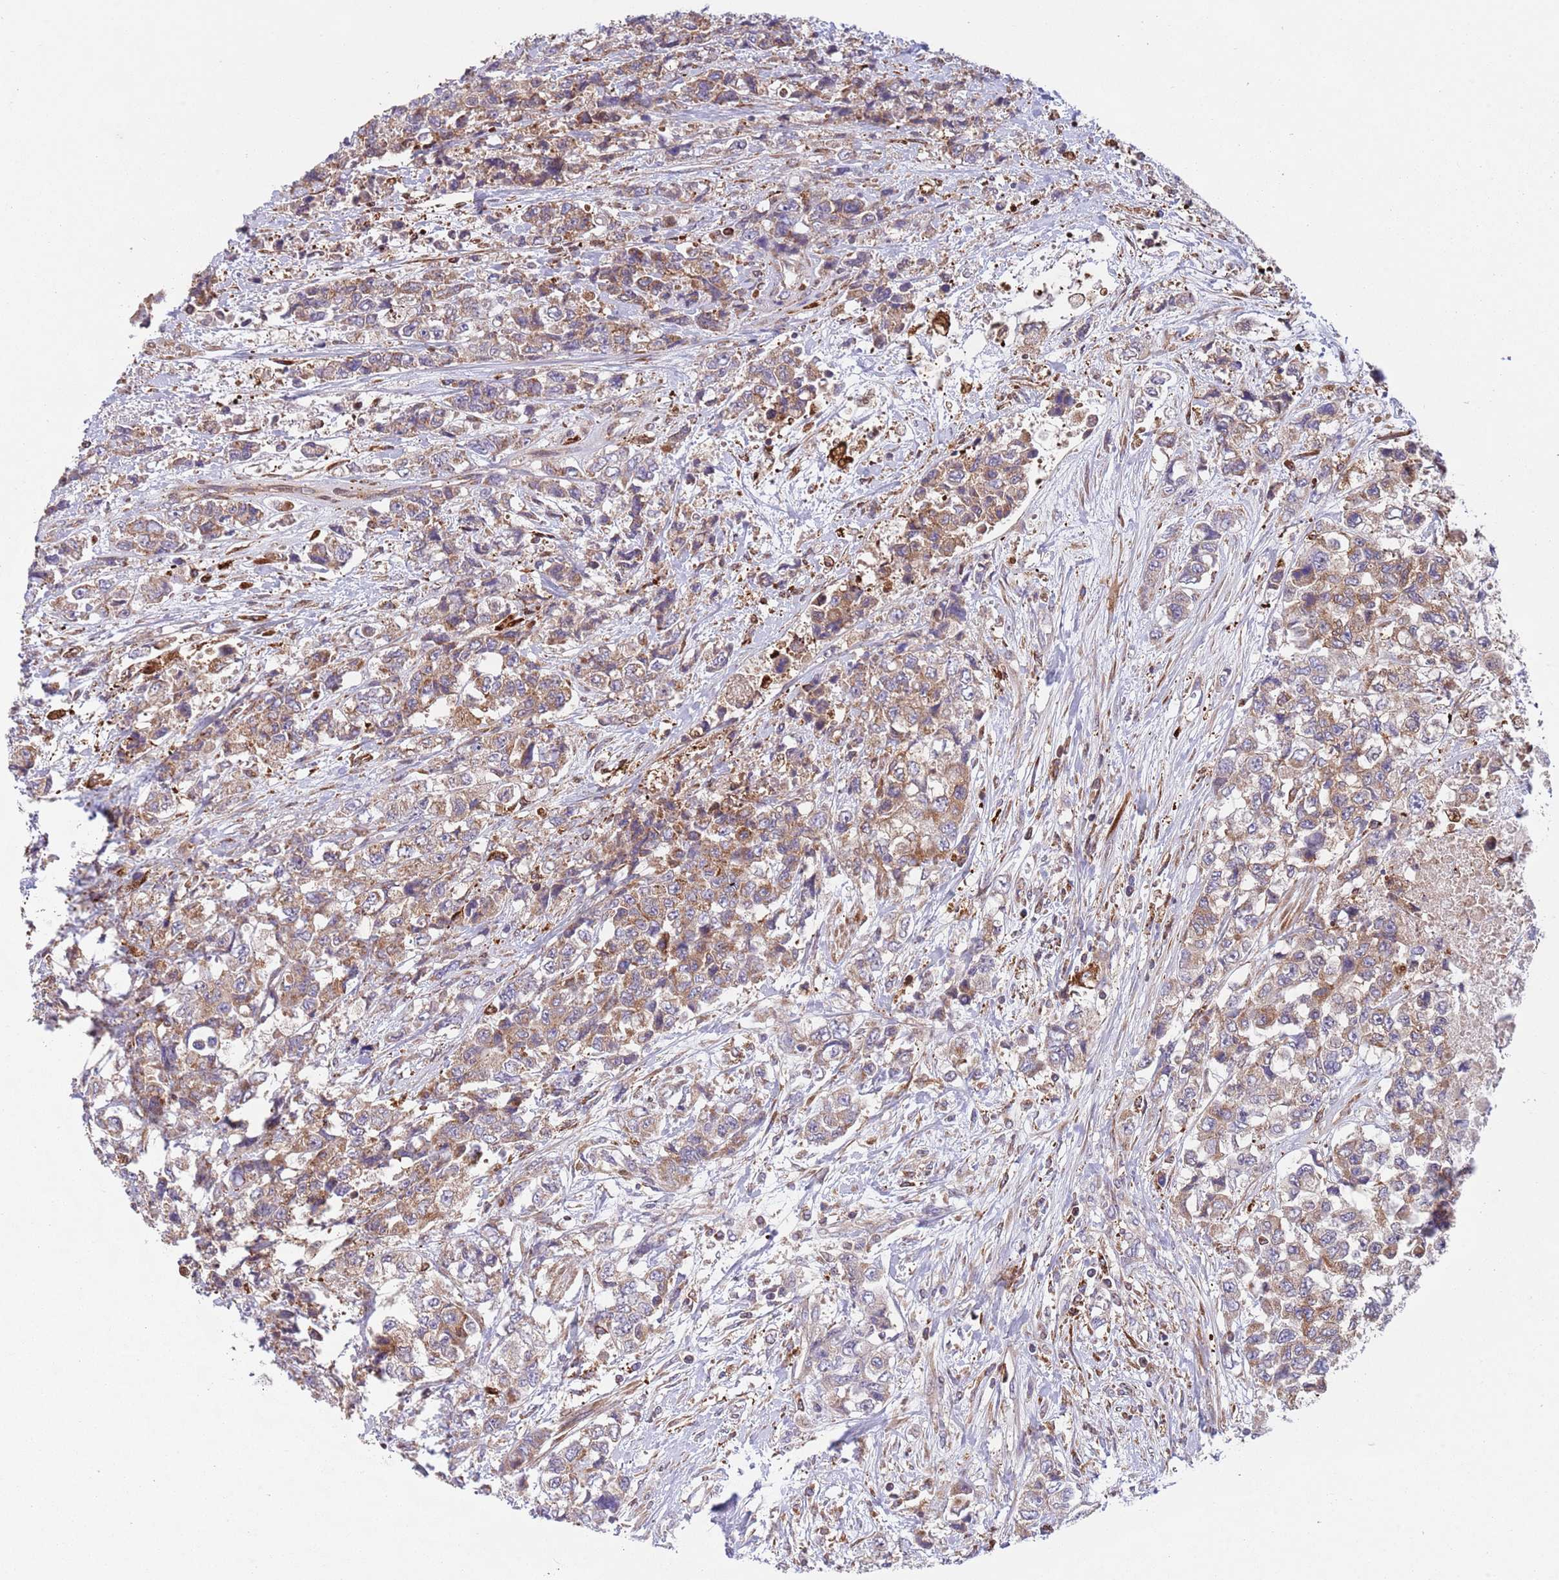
{"staining": {"intensity": "moderate", "quantity": "25%-75%", "location": "cytoplasmic/membranous"}, "tissue": "urothelial cancer", "cell_type": "Tumor cells", "image_type": "cancer", "snomed": [{"axis": "morphology", "description": "Urothelial carcinoma, High grade"}, {"axis": "topography", "description": "Urinary bladder"}], "caption": "Urothelial cancer tissue exhibits moderate cytoplasmic/membranous staining in approximately 25%-75% of tumor cells, visualized by immunohistochemistry.", "gene": "ZMYM5", "patient": {"sex": "female", "age": 78}}